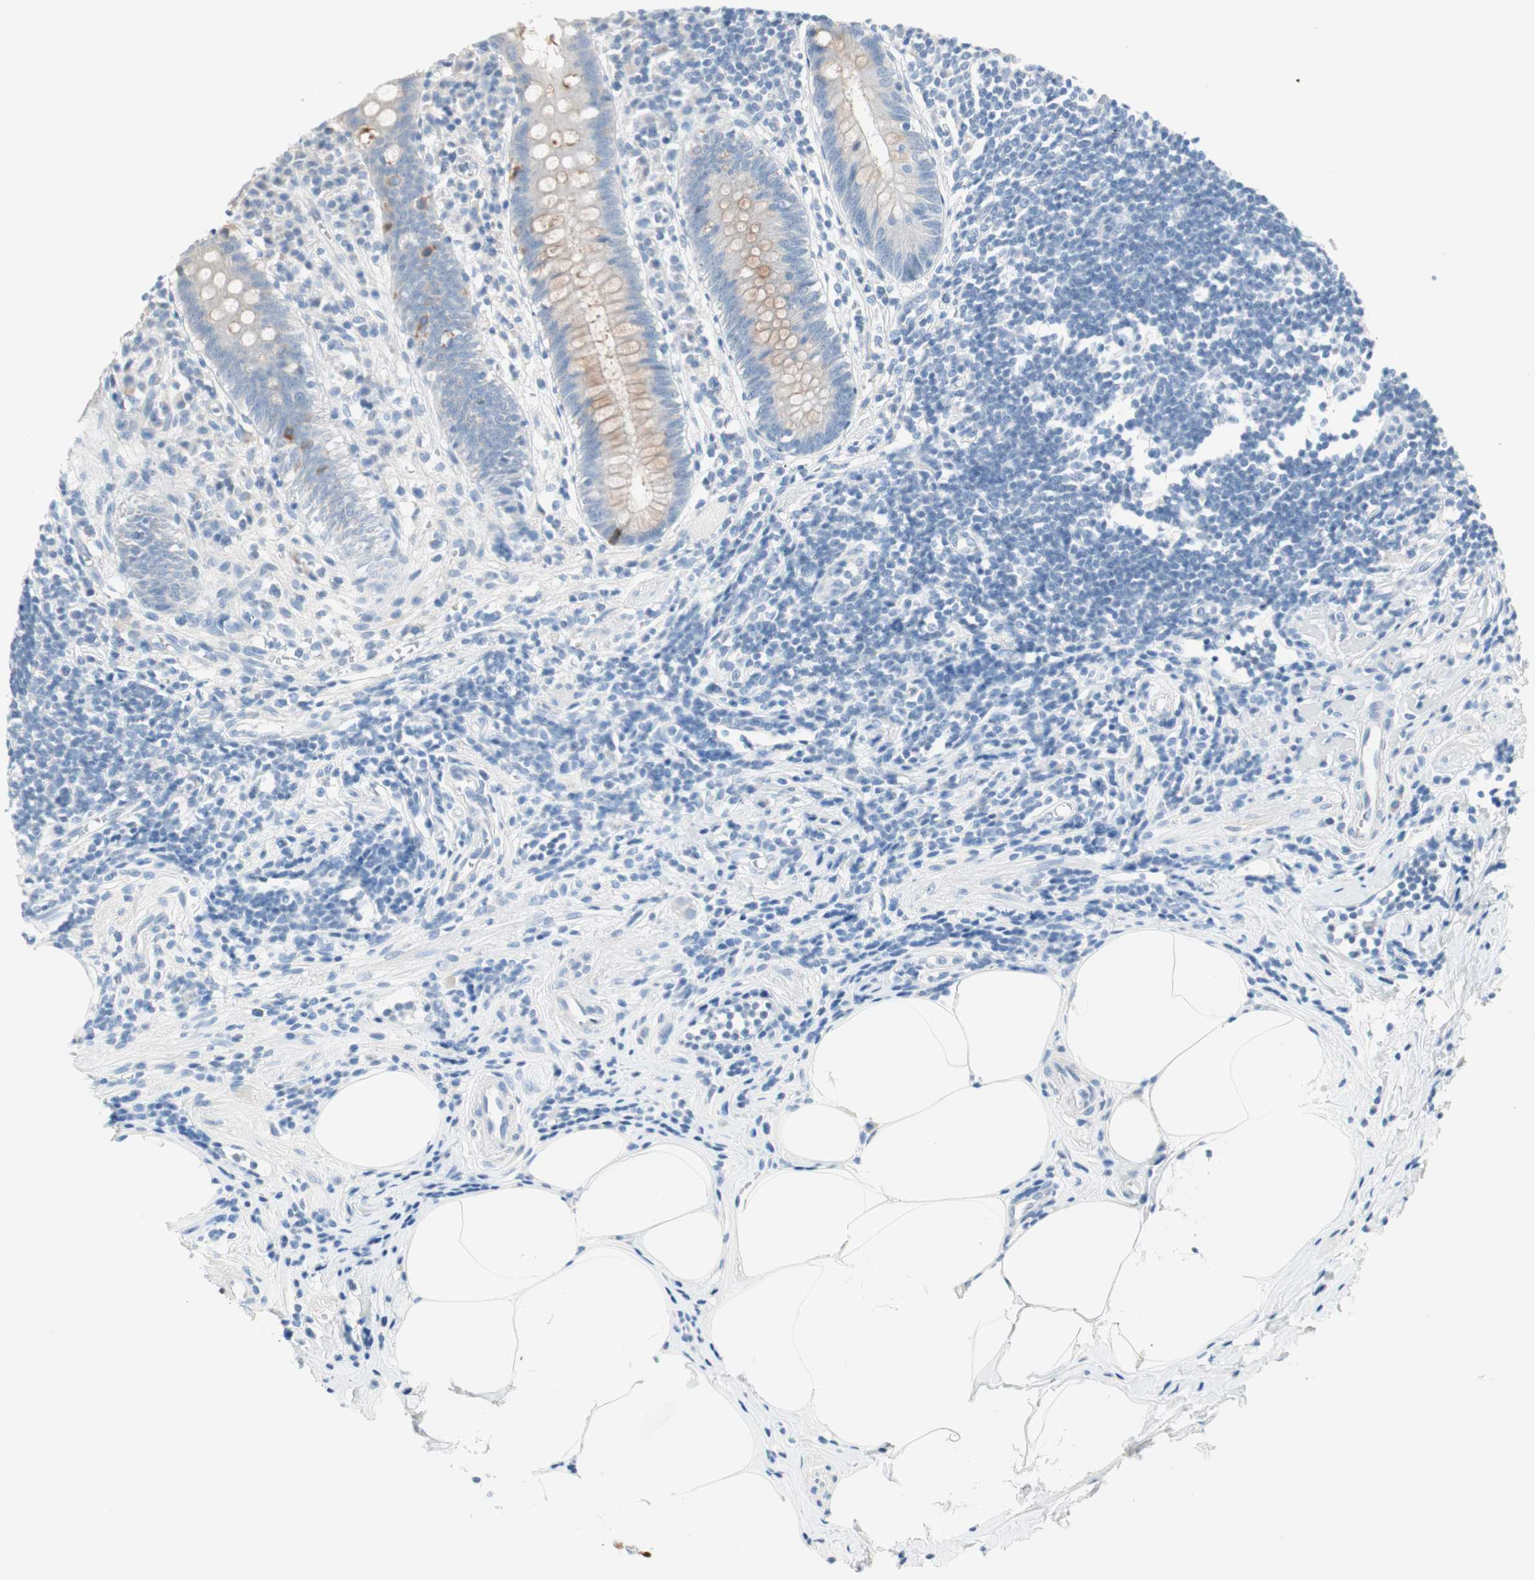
{"staining": {"intensity": "weak", "quantity": "25%-75%", "location": "cytoplasmic/membranous"}, "tissue": "appendix", "cell_type": "Glandular cells", "image_type": "normal", "snomed": [{"axis": "morphology", "description": "Normal tissue, NOS"}, {"axis": "topography", "description": "Appendix"}], "caption": "Unremarkable appendix was stained to show a protein in brown. There is low levels of weak cytoplasmic/membranous expression in approximately 25%-75% of glandular cells.", "gene": "SULT1C2", "patient": {"sex": "female", "age": 50}}